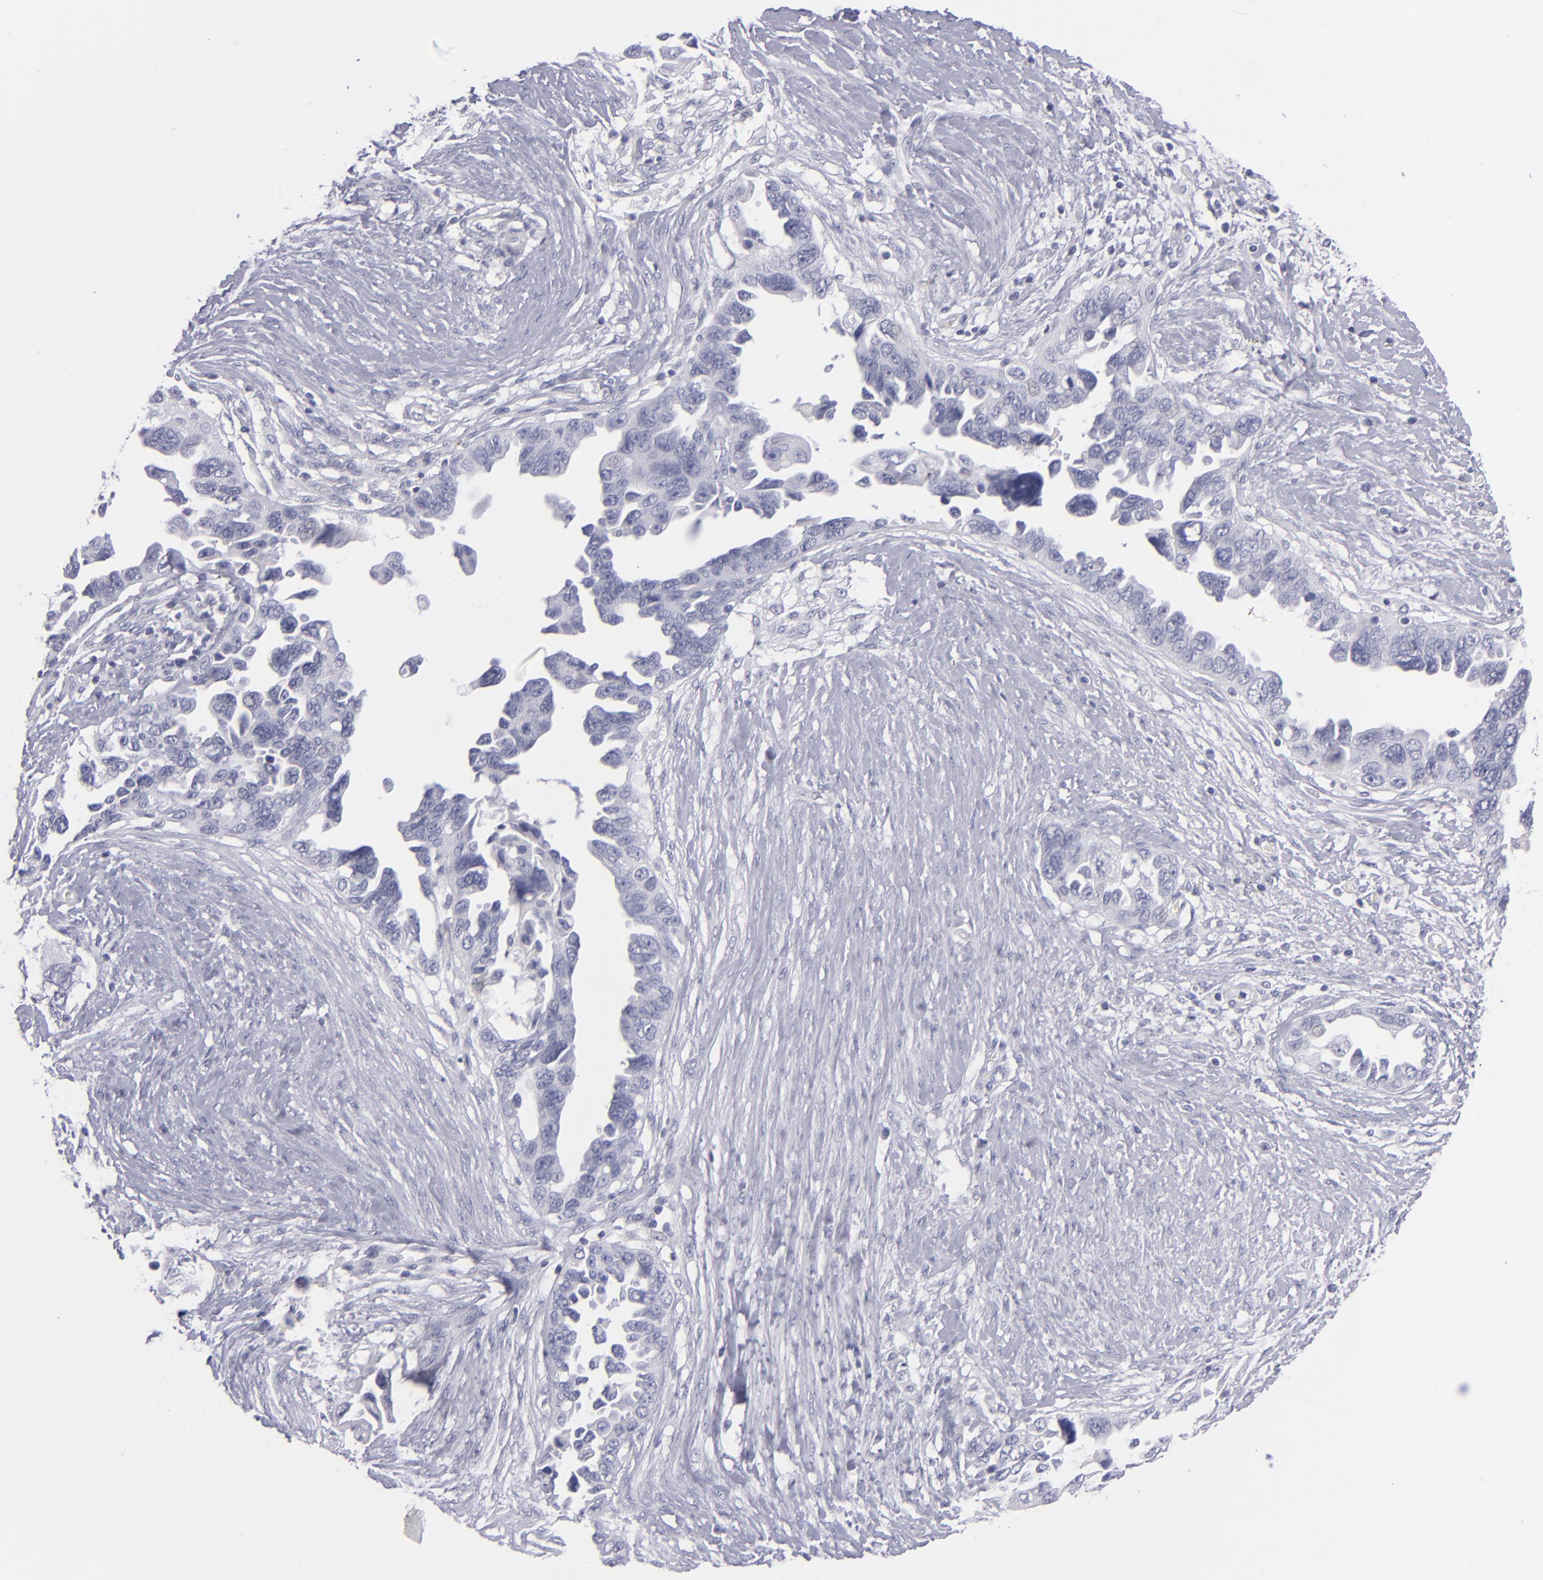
{"staining": {"intensity": "negative", "quantity": "none", "location": "none"}, "tissue": "ovarian cancer", "cell_type": "Tumor cells", "image_type": "cancer", "snomed": [{"axis": "morphology", "description": "Cystadenocarcinoma, serous, NOS"}, {"axis": "topography", "description": "Ovary"}], "caption": "Ovarian cancer (serous cystadenocarcinoma) was stained to show a protein in brown. There is no significant expression in tumor cells.", "gene": "MYH11", "patient": {"sex": "female", "age": 63}}